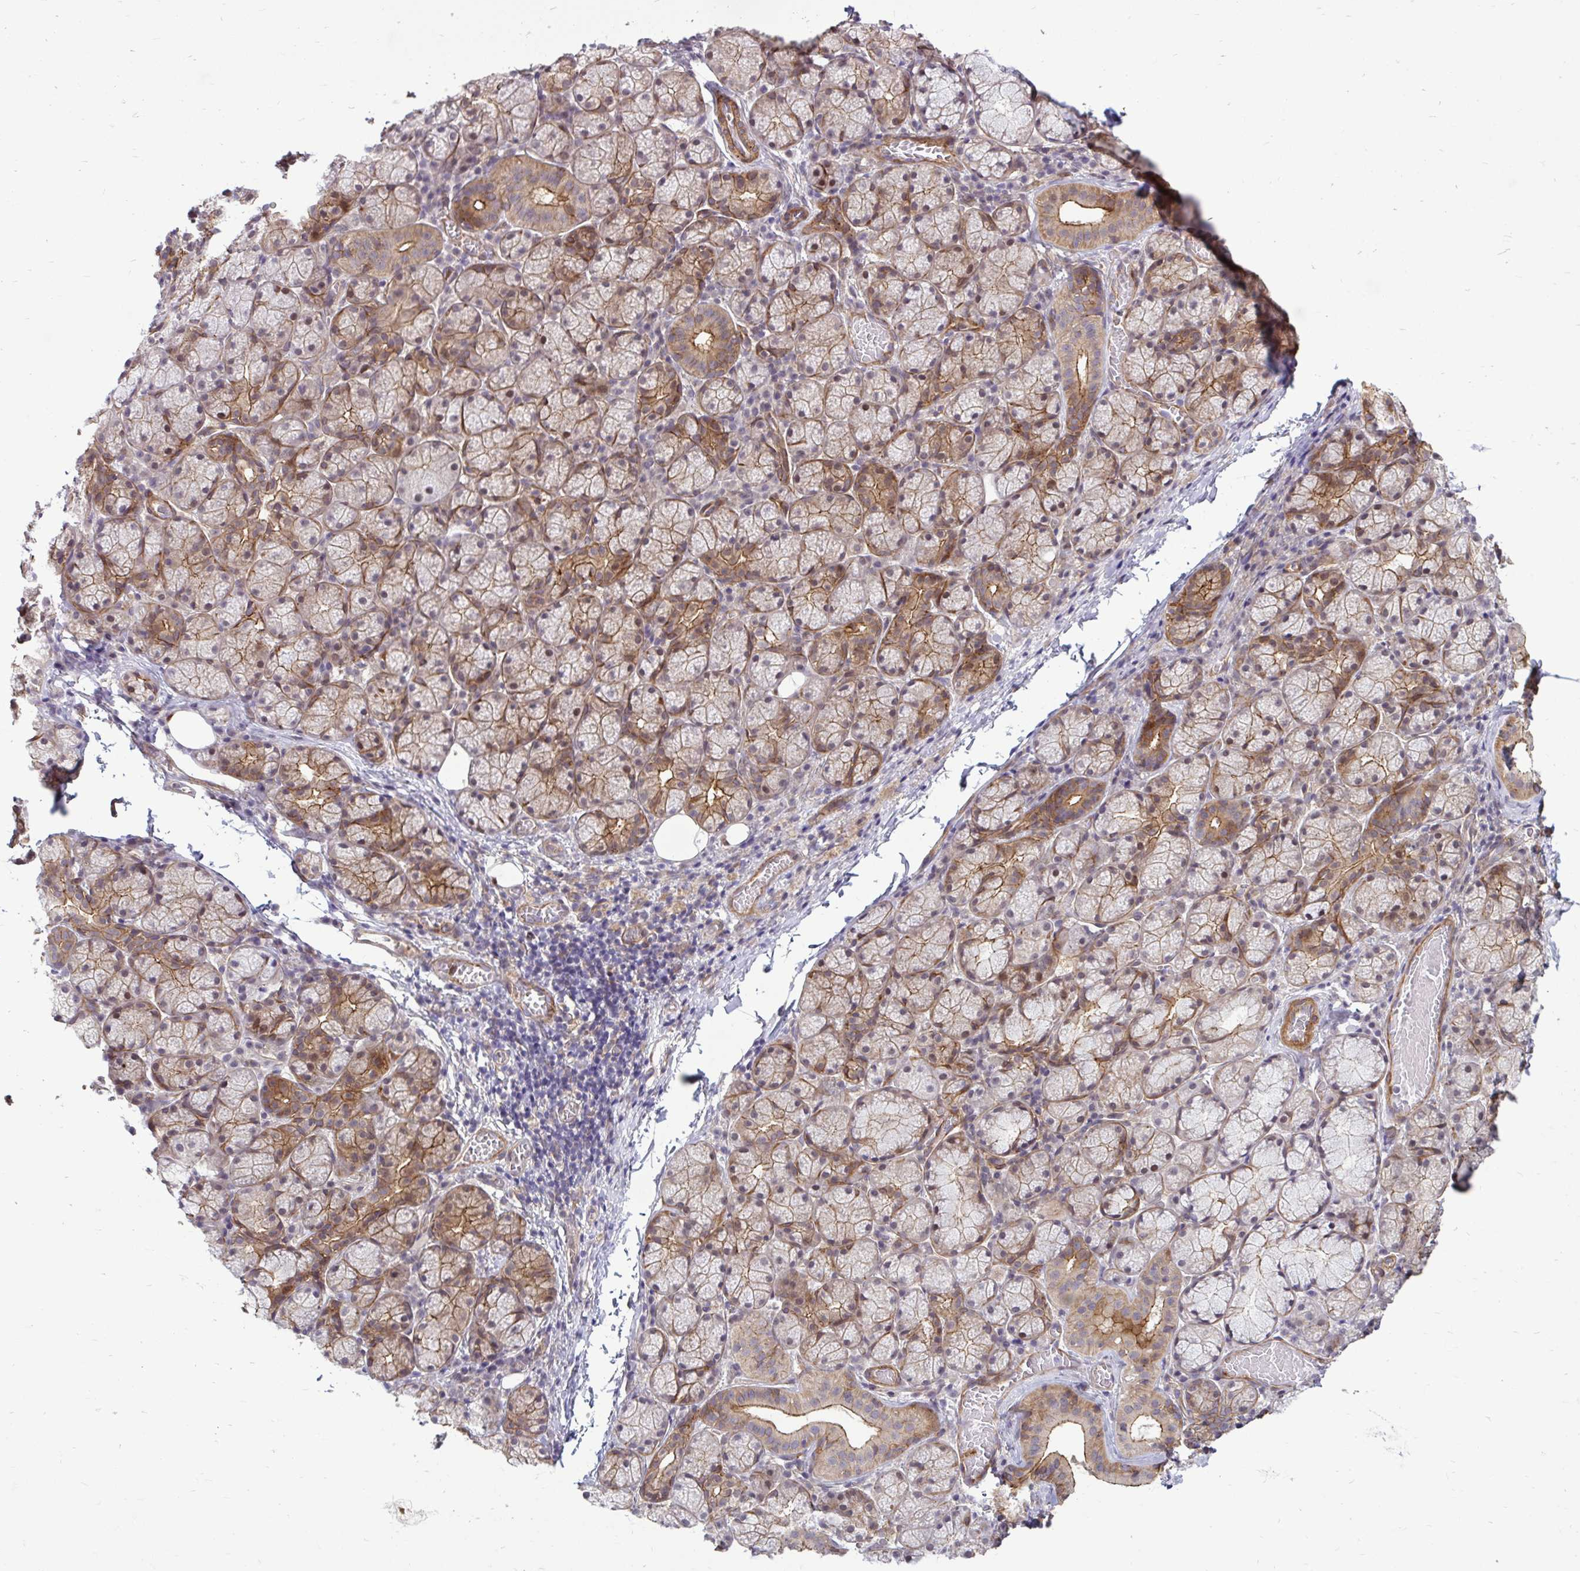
{"staining": {"intensity": "moderate", "quantity": "25%-75%", "location": "cytoplasmic/membranous,nuclear"}, "tissue": "salivary gland", "cell_type": "Glandular cells", "image_type": "normal", "snomed": [{"axis": "morphology", "description": "Normal tissue, NOS"}, {"axis": "topography", "description": "Salivary gland"}], "caption": "DAB immunohistochemical staining of normal human salivary gland reveals moderate cytoplasmic/membranous,nuclear protein positivity in about 25%-75% of glandular cells. The protein of interest is shown in brown color, while the nuclei are stained blue.", "gene": "TRIP6", "patient": {"sex": "female", "age": 24}}